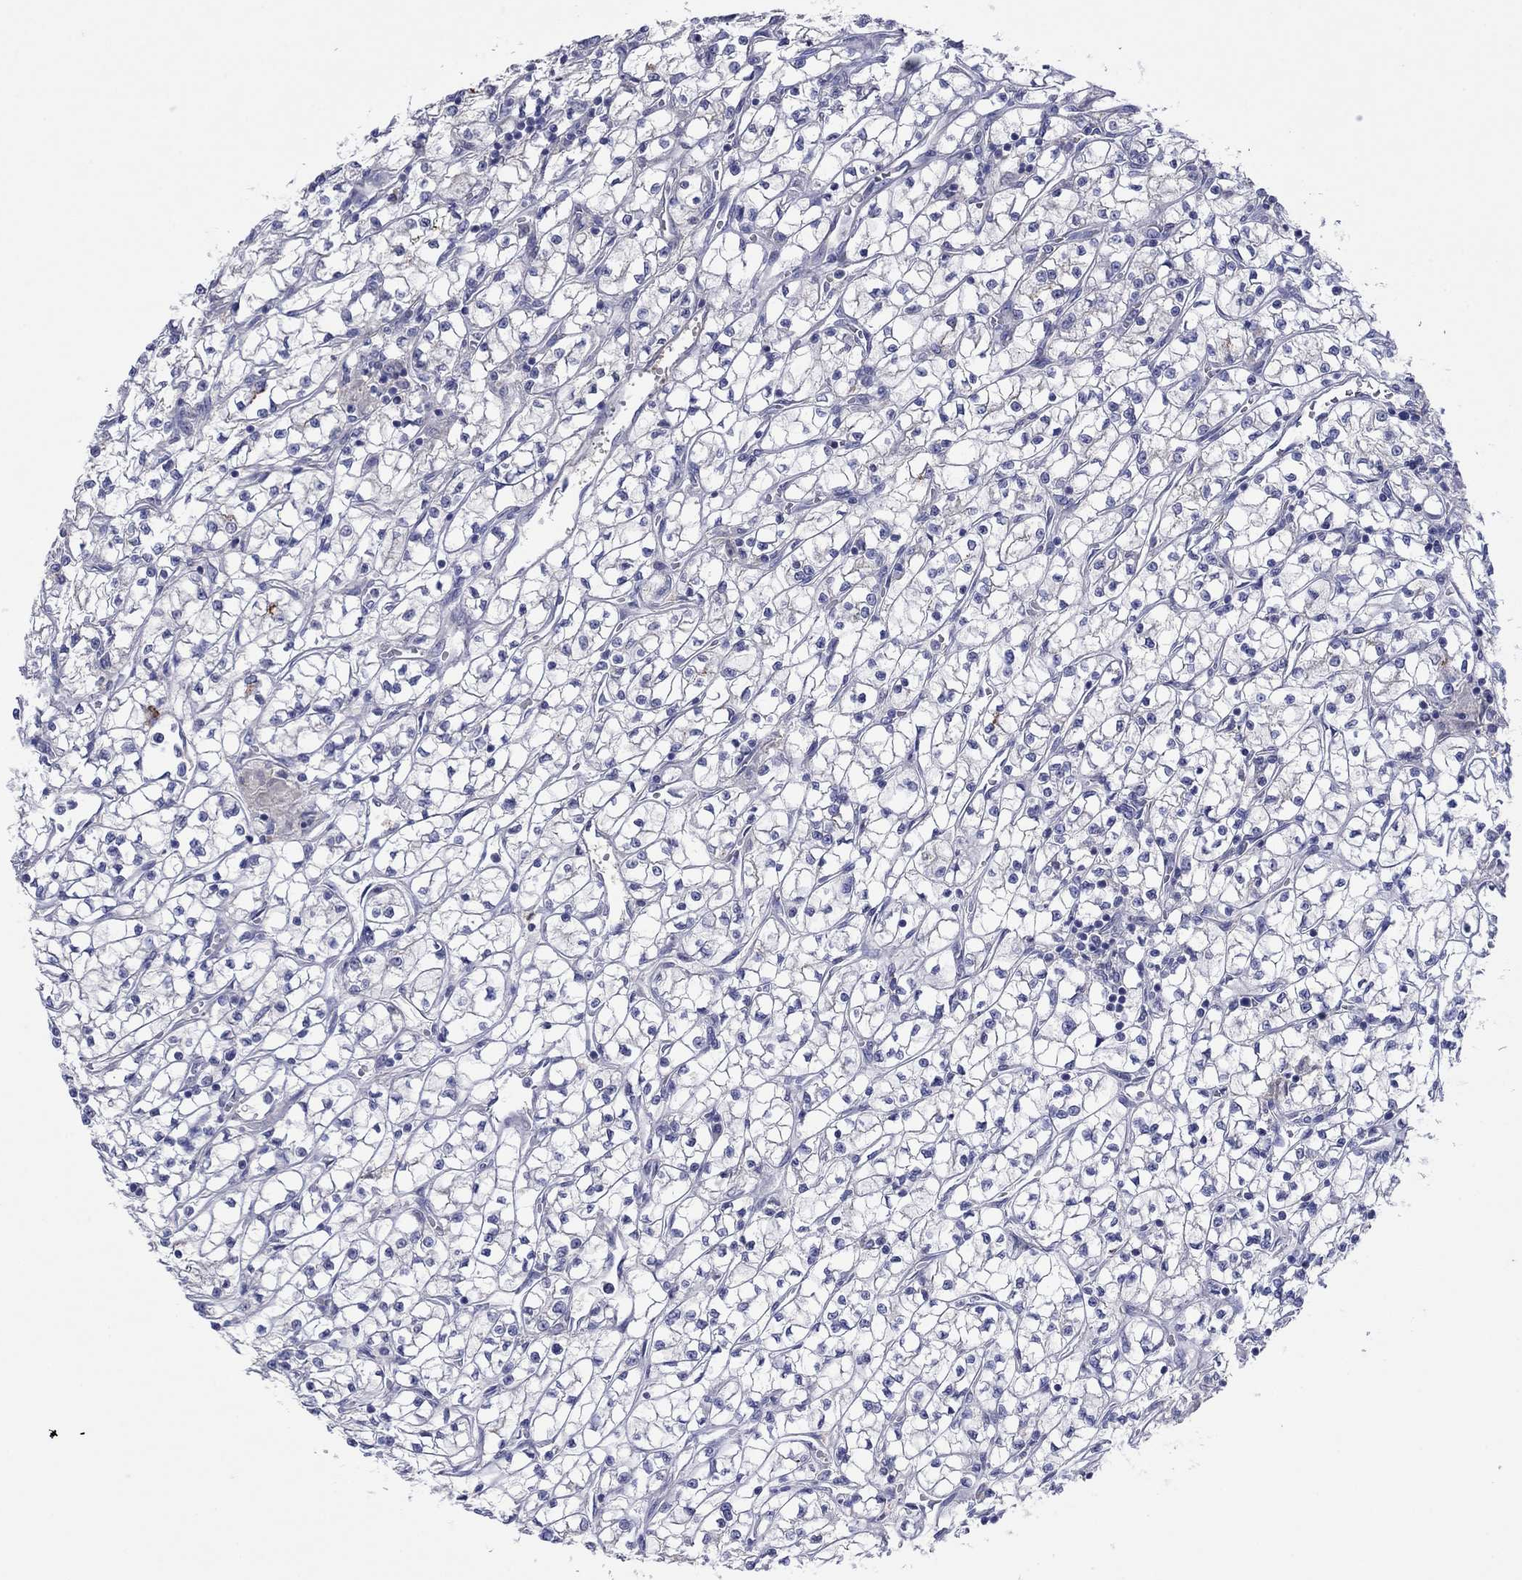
{"staining": {"intensity": "negative", "quantity": "none", "location": "none"}, "tissue": "renal cancer", "cell_type": "Tumor cells", "image_type": "cancer", "snomed": [{"axis": "morphology", "description": "Adenocarcinoma, NOS"}, {"axis": "topography", "description": "Kidney"}], "caption": "Immunohistochemistry (IHC) image of adenocarcinoma (renal) stained for a protein (brown), which demonstrates no staining in tumor cells. The staining was performed using DAB to visualize the protein expression in brown, while the nuclei were stained in blue with hematoxylin (Magnification: 20x).", "gene": "PLCL2", "patient": {"sex": "female", "age": 64}}